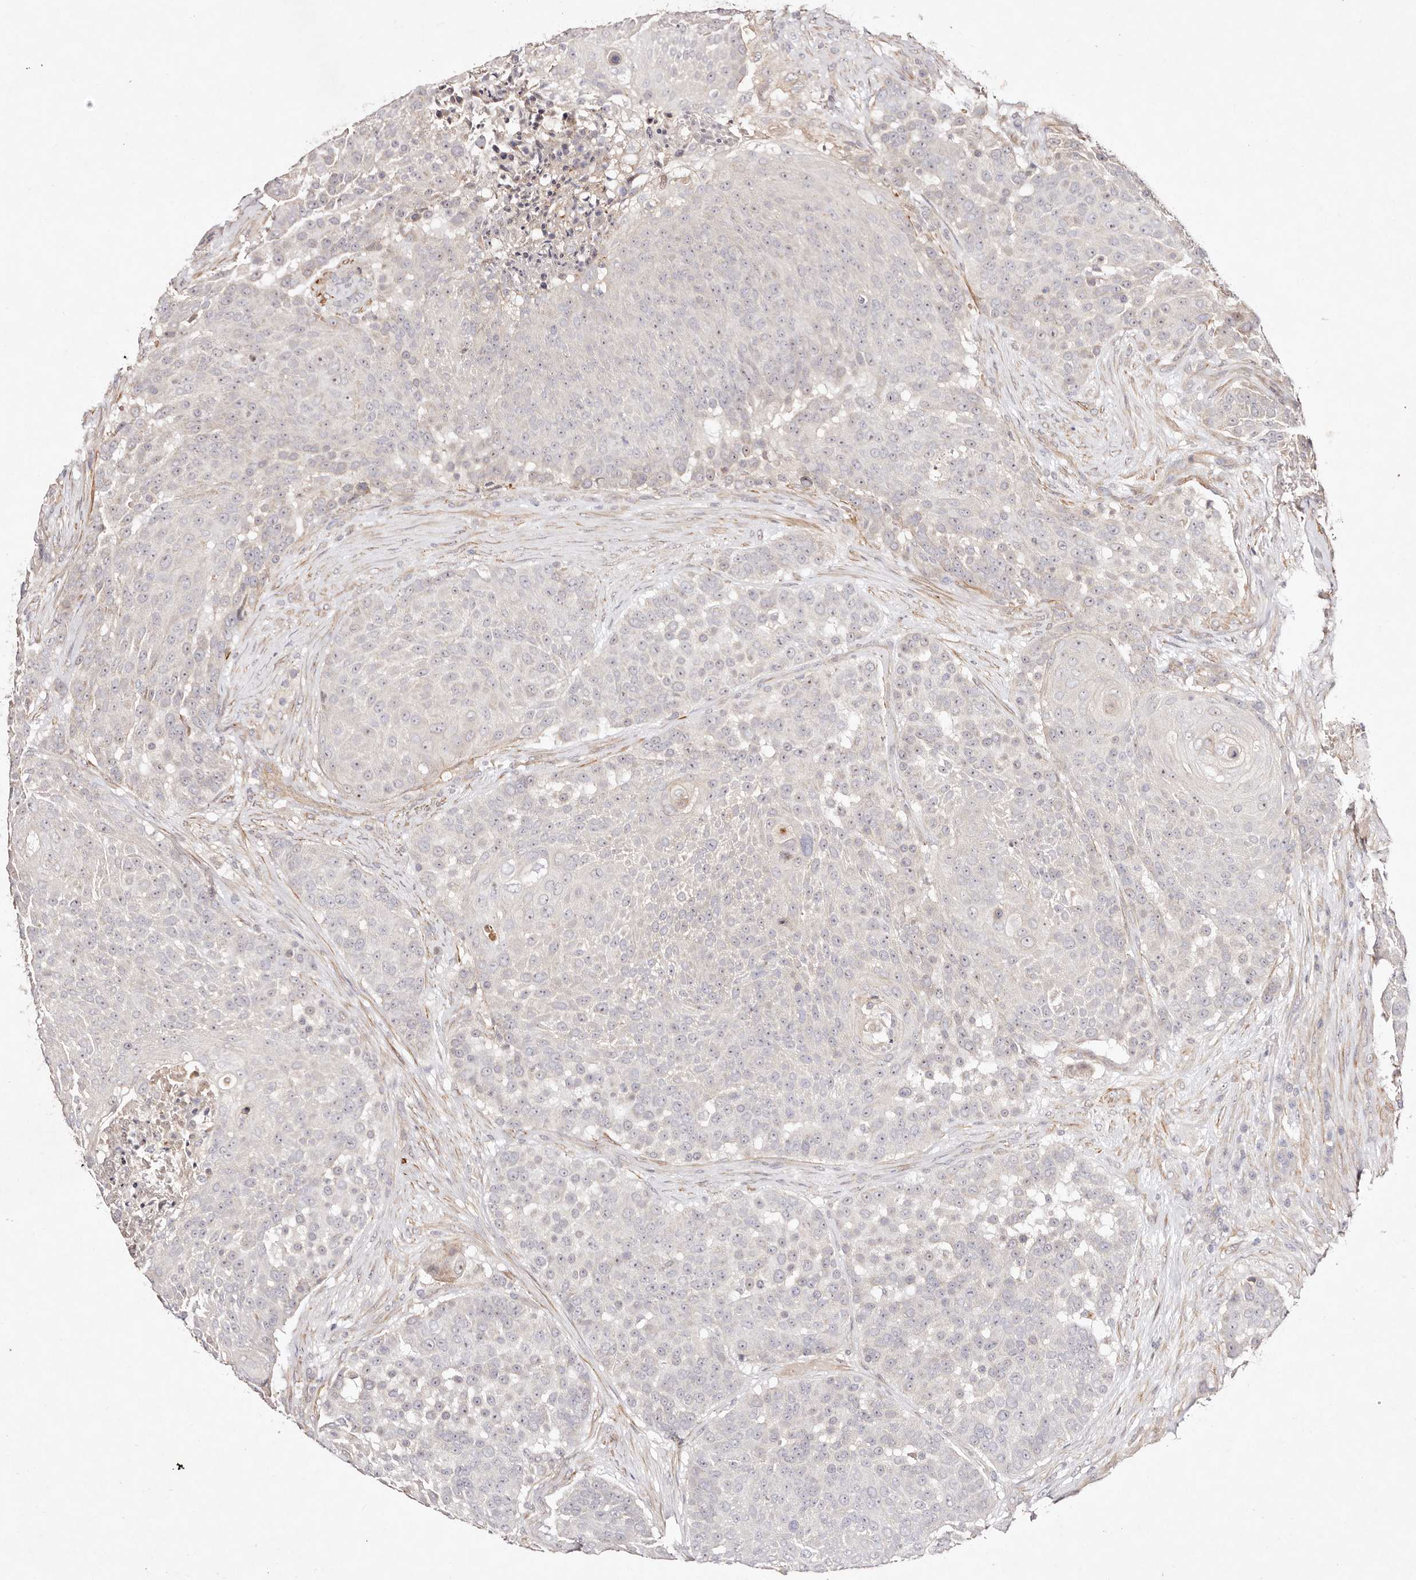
{"staining": {"intensity": "negative", "quantity": "none", "location": "none"}, "tissue": "urothelial cancer", "cell_type": "Tumor cells", "image_type": "cancer", "snomed": [{"axis": "morphology", "description": "Urothelial carcinoma, High grade"}, {"axis": "topography", "description": "Urinary bladder"}], "caption": "This is a image of immunohistochemistry (IHC) staining of urothelial carcinoma (high-grade), which shows no expression in tumor cells.", "gene": "MTMR11", "patient": {"sex": "female", "age": 63}}